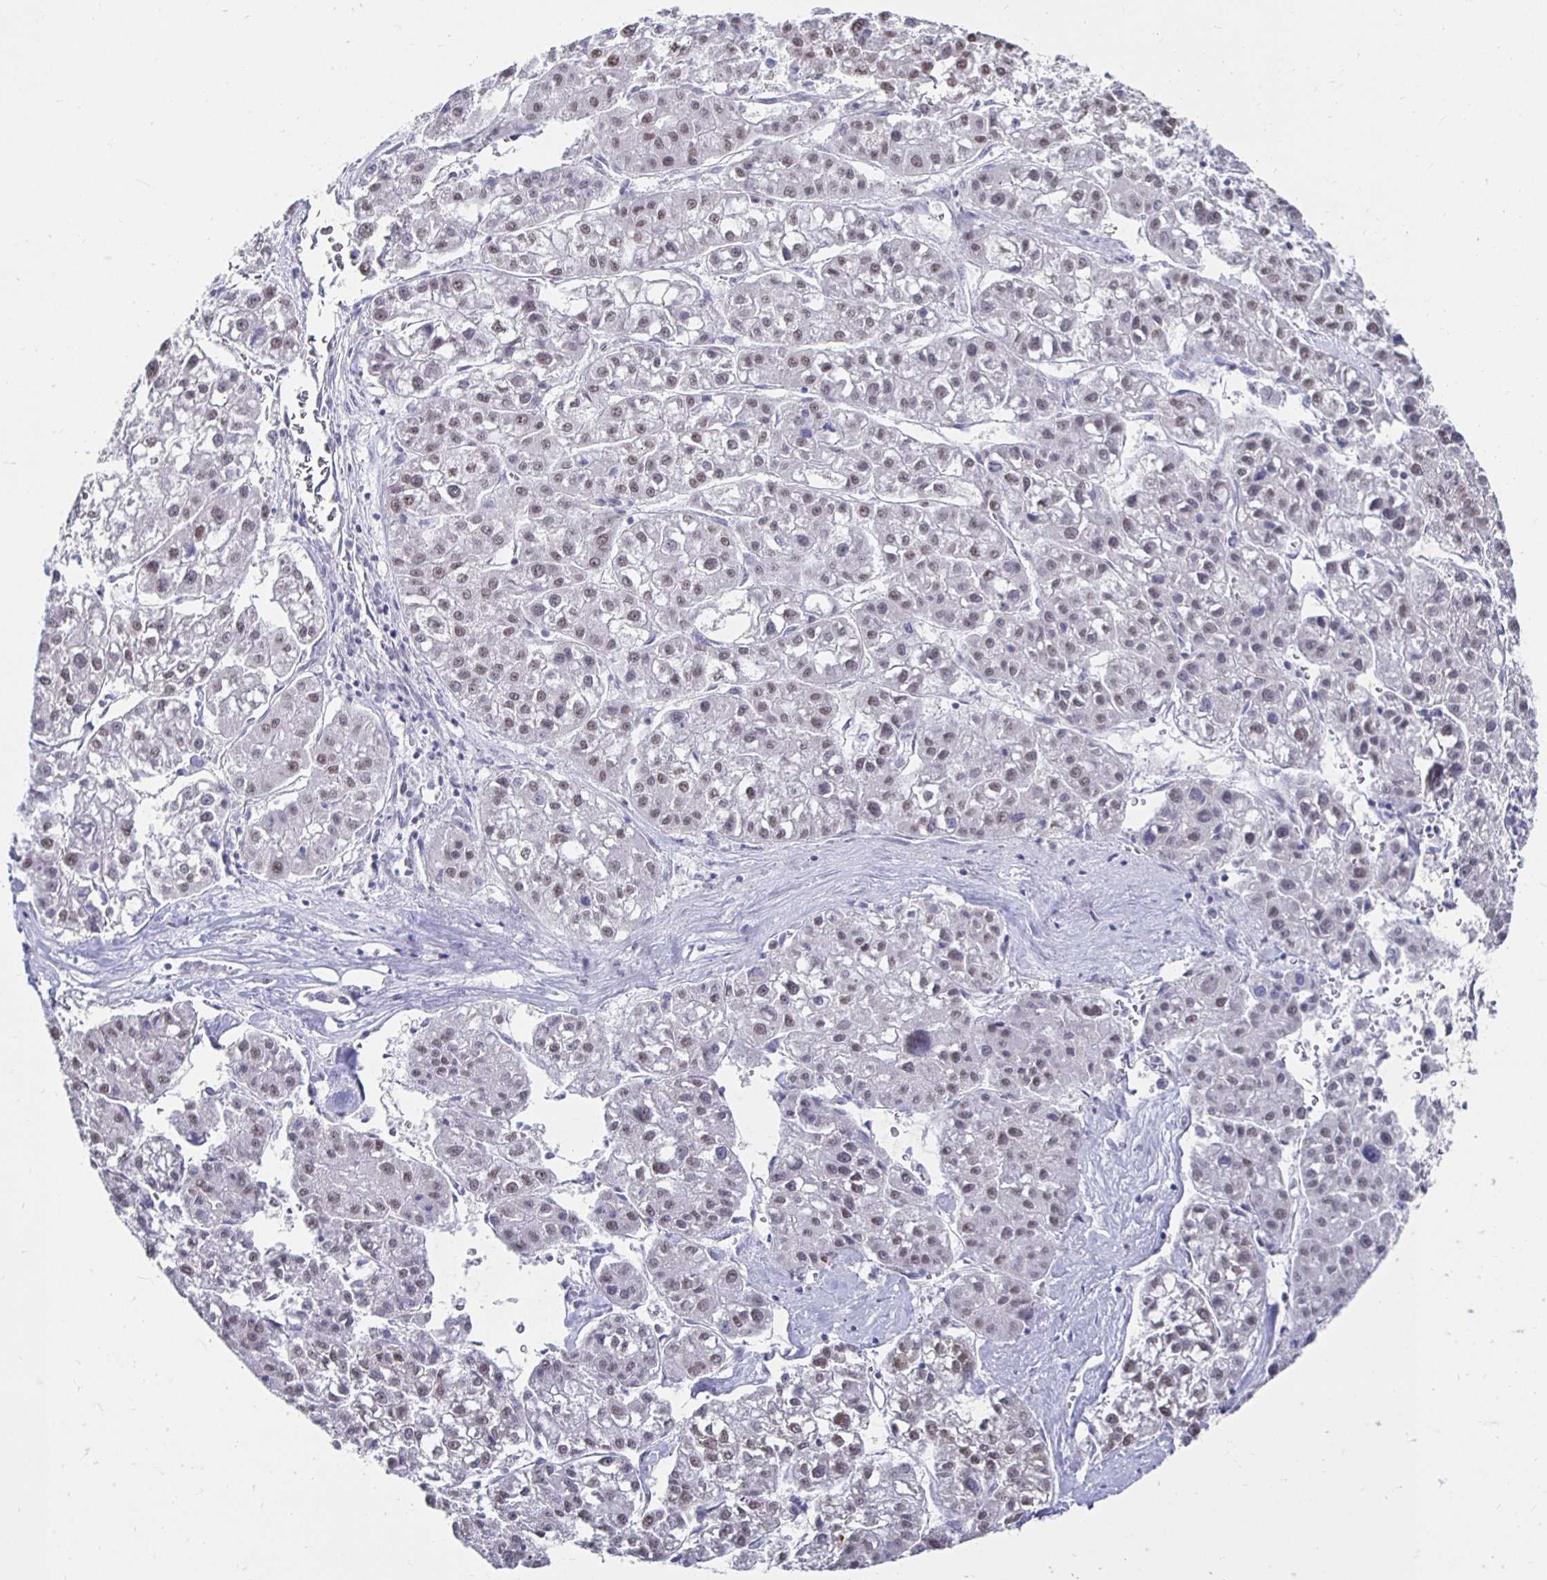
{"staining": {"intensity": "weak", "quantity": "25%-75%", "location": "nuclear"}, "tissue": "liver cancer", "cell_type": "Tumor cells", "image_type": "cancer", "snomed": [{"axis": "morphology", "description": "Carcinoma, Hepatocellular, NOS"}, {"axis": "topography", "description": "Liver"}], "caption": "Liver hepatocellular carcinoma stained with a protein marker exhibits weak staining in tumor cells.", "gene": "NOCT", "patient": {"sex": "male", "age": 73}}